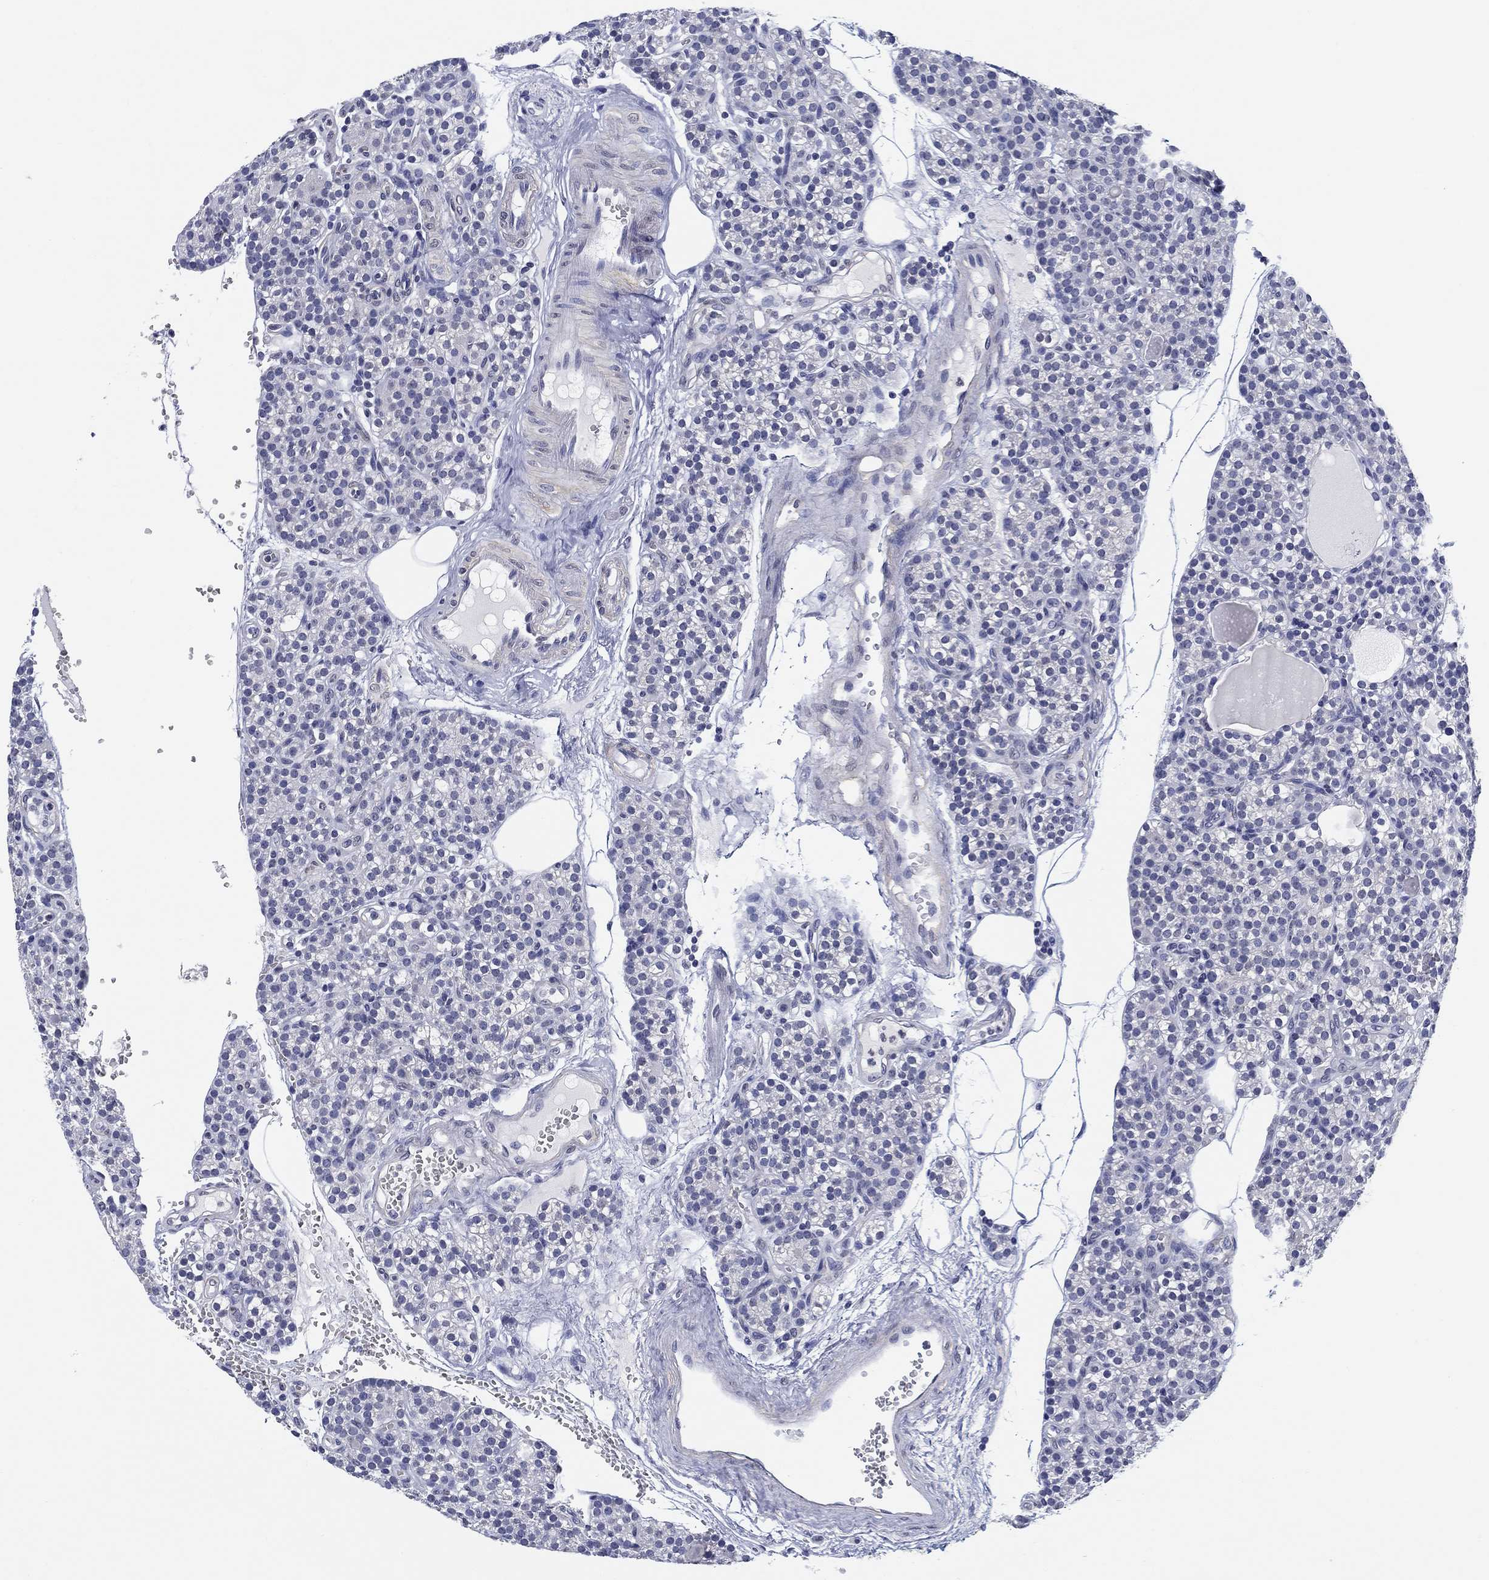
{"staining": {"intensity": "negative", "quantity": "none", "location": "none"}, "tissue": "parathyroid gland", "cell_type": "Glandular cells", "image_type": "normal", "snomed": [{"axis": "morphology", "description": "Normal tissue, NOS"}, {"axis": "topography", "description": "Parathyroid gland"}], "caption": "Immunohistochemistry (IHC) of unremarkable human parathyroid gland reveals no staining in glandular cells. (Stains: DAB (3,3'-diaminobenzidine) immunohistochemistry (IHC) with hematoxylin counter stain, Microscopy: brightfield microscopy at high magnification).", "gene": "OTUB2", "patient": {"sex": "female", "age": 67}}